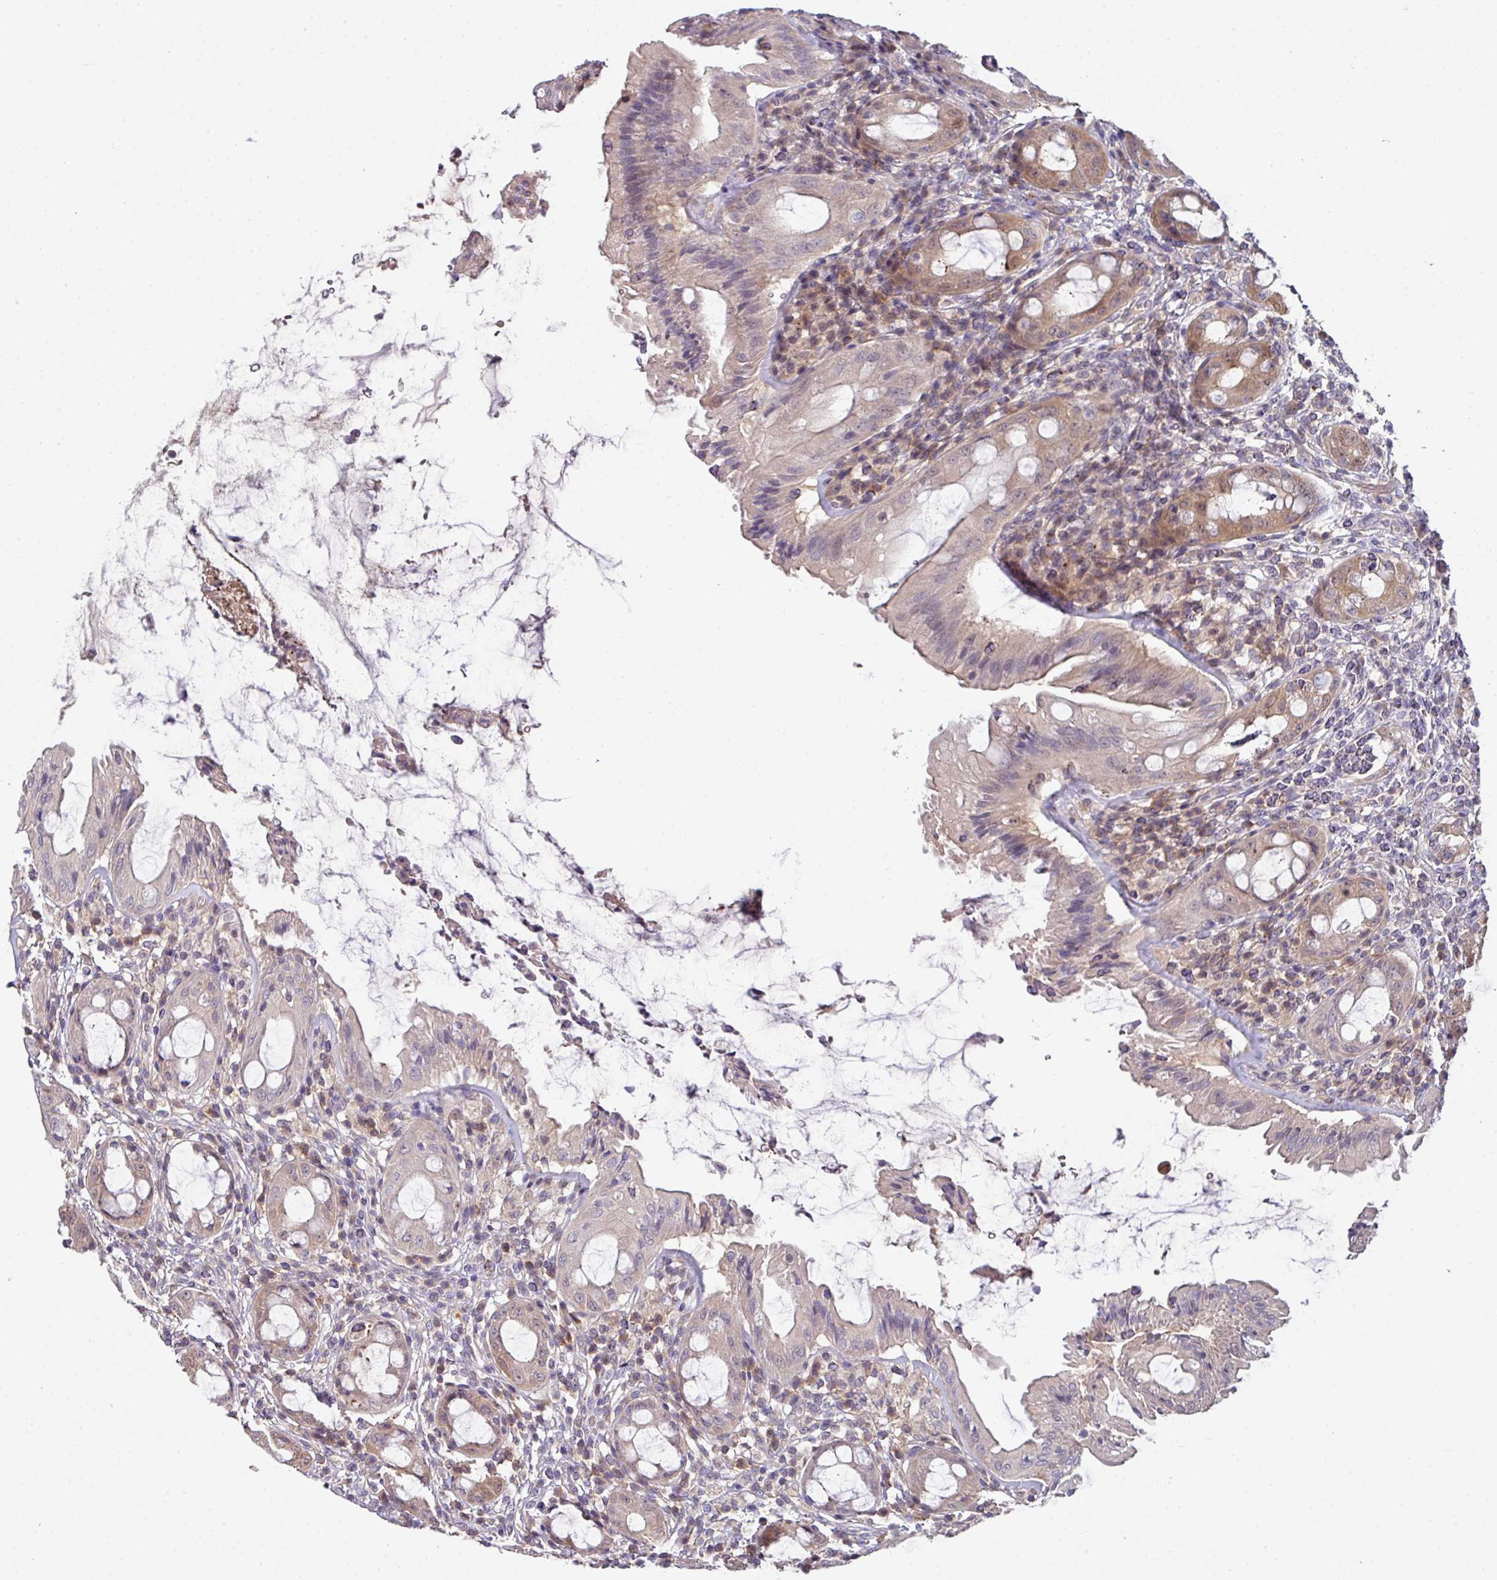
{"staining": {"intensity": "moderate", "quantity": "25%-75%", "location": "cytoplasmic/membranous"}, "tissue": "rectum", "cell_type": "Glandular cells", "image_type": "normal", "snomed": [{"axis": "morphology", "description": "Normal tissue, NOS"}, {"axis": "topography", "description": "Rectum"}], "caption": "The micrograph reveals staining of unremarkable rectum, revealing moderate cytoplasmic/membranous protein positivity (brown color) within glandular cells.", "gene": "SLAMF6", "patient": {"sex": "female", "age": 57}}